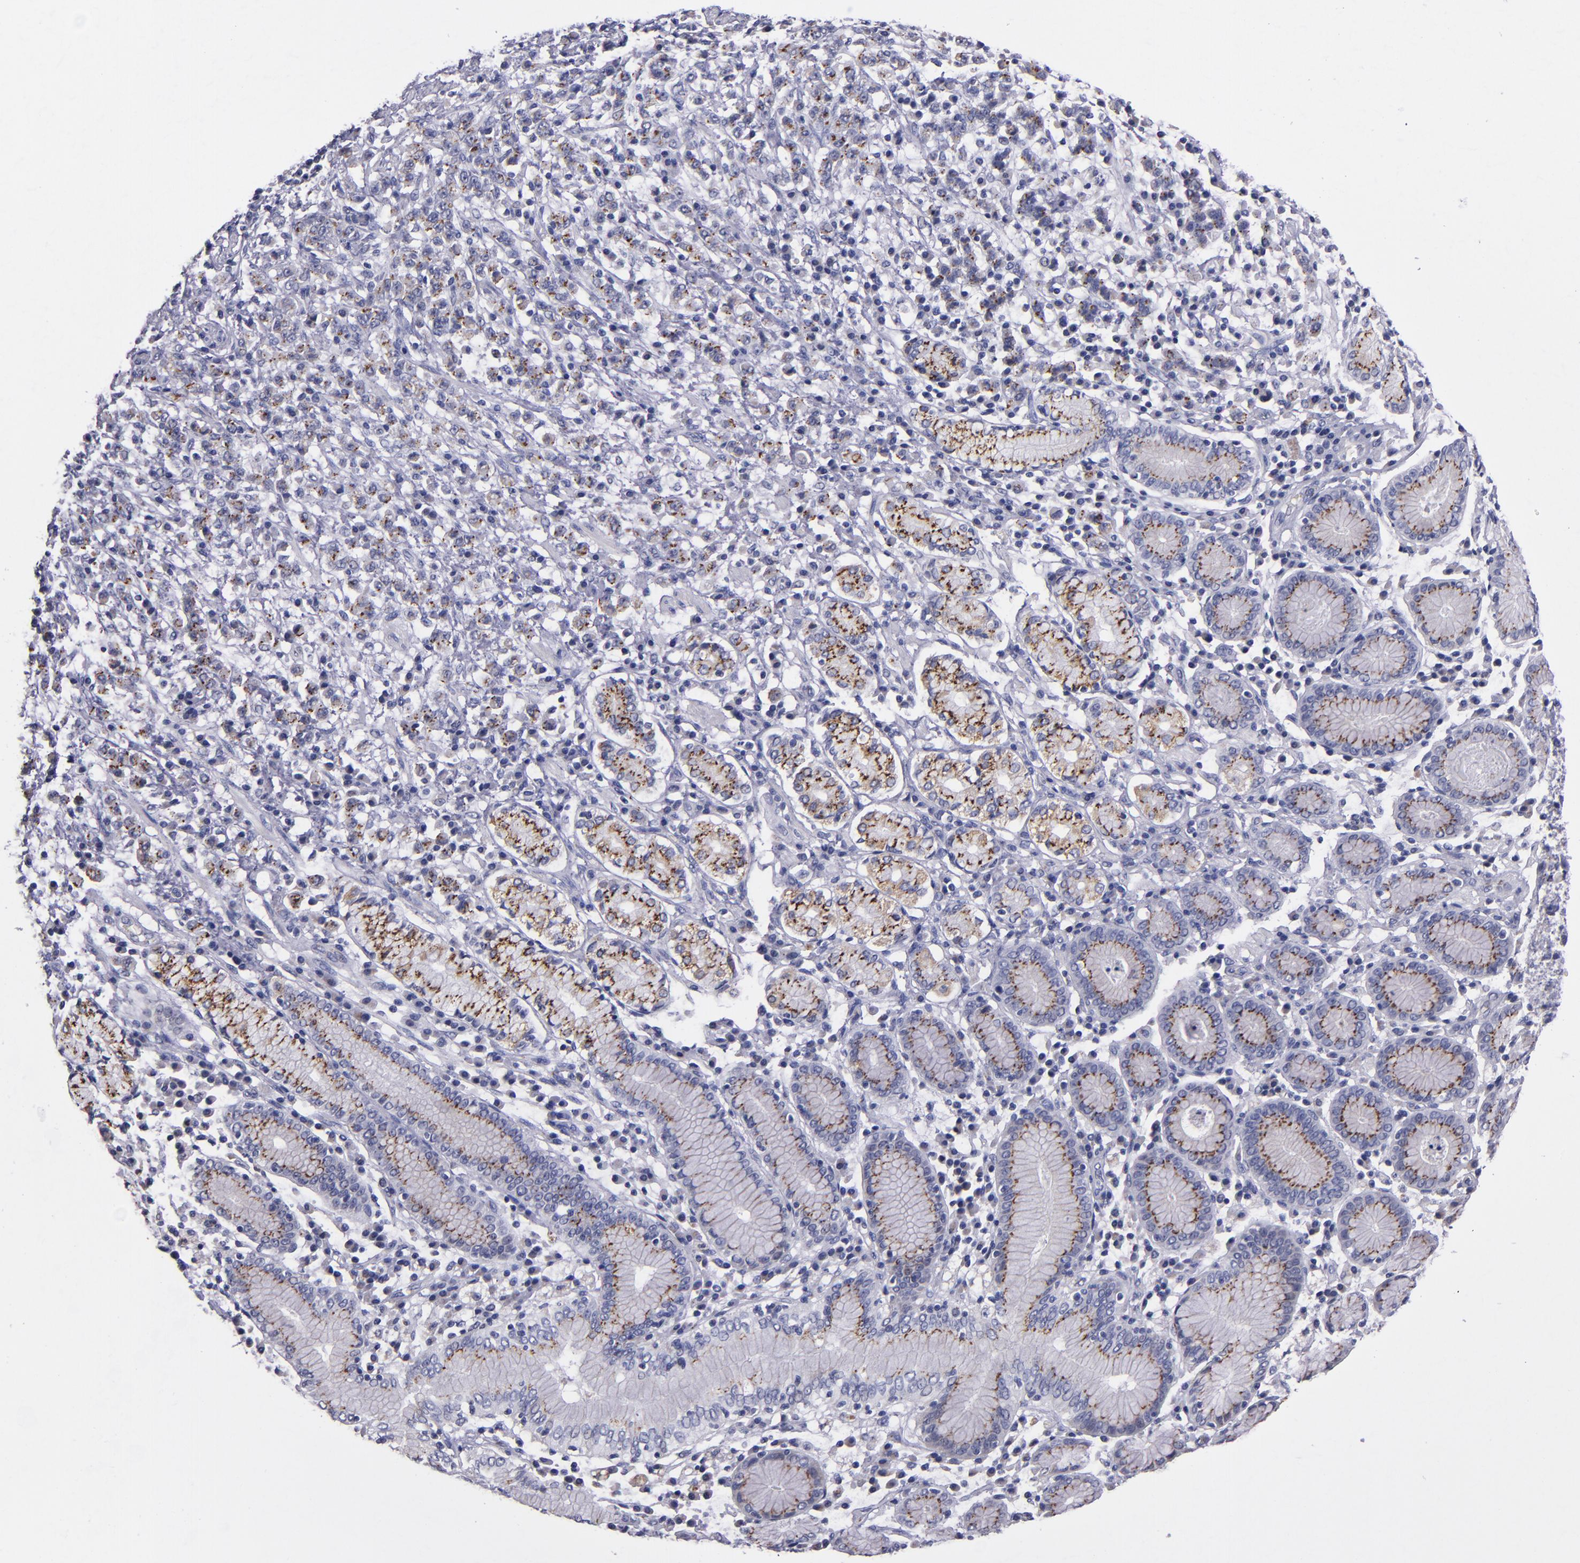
{"staining": {"intensity": "strong", "quantity": ">75%", "location": "cytoplasmic/membranous"}, "tissue": "stomach cancer", "cell_type": "Tumor cells", "image_type": "cancer", "snomed": [{"axis": "morphology", "description": "Adenocarcinoma, NOS"}, {"axis": "topography", "description": "Stomach, lower"}], "caption": "This photomicrograph exhibits immunohistochemistry (IHC) staining of stomach adenocarcinoma, with high strong cytoplasmic/membranous expression in approximately >75% of tumor cells.", "gene": "RAB41", "patient": {"sex": "male", "age": 88}}